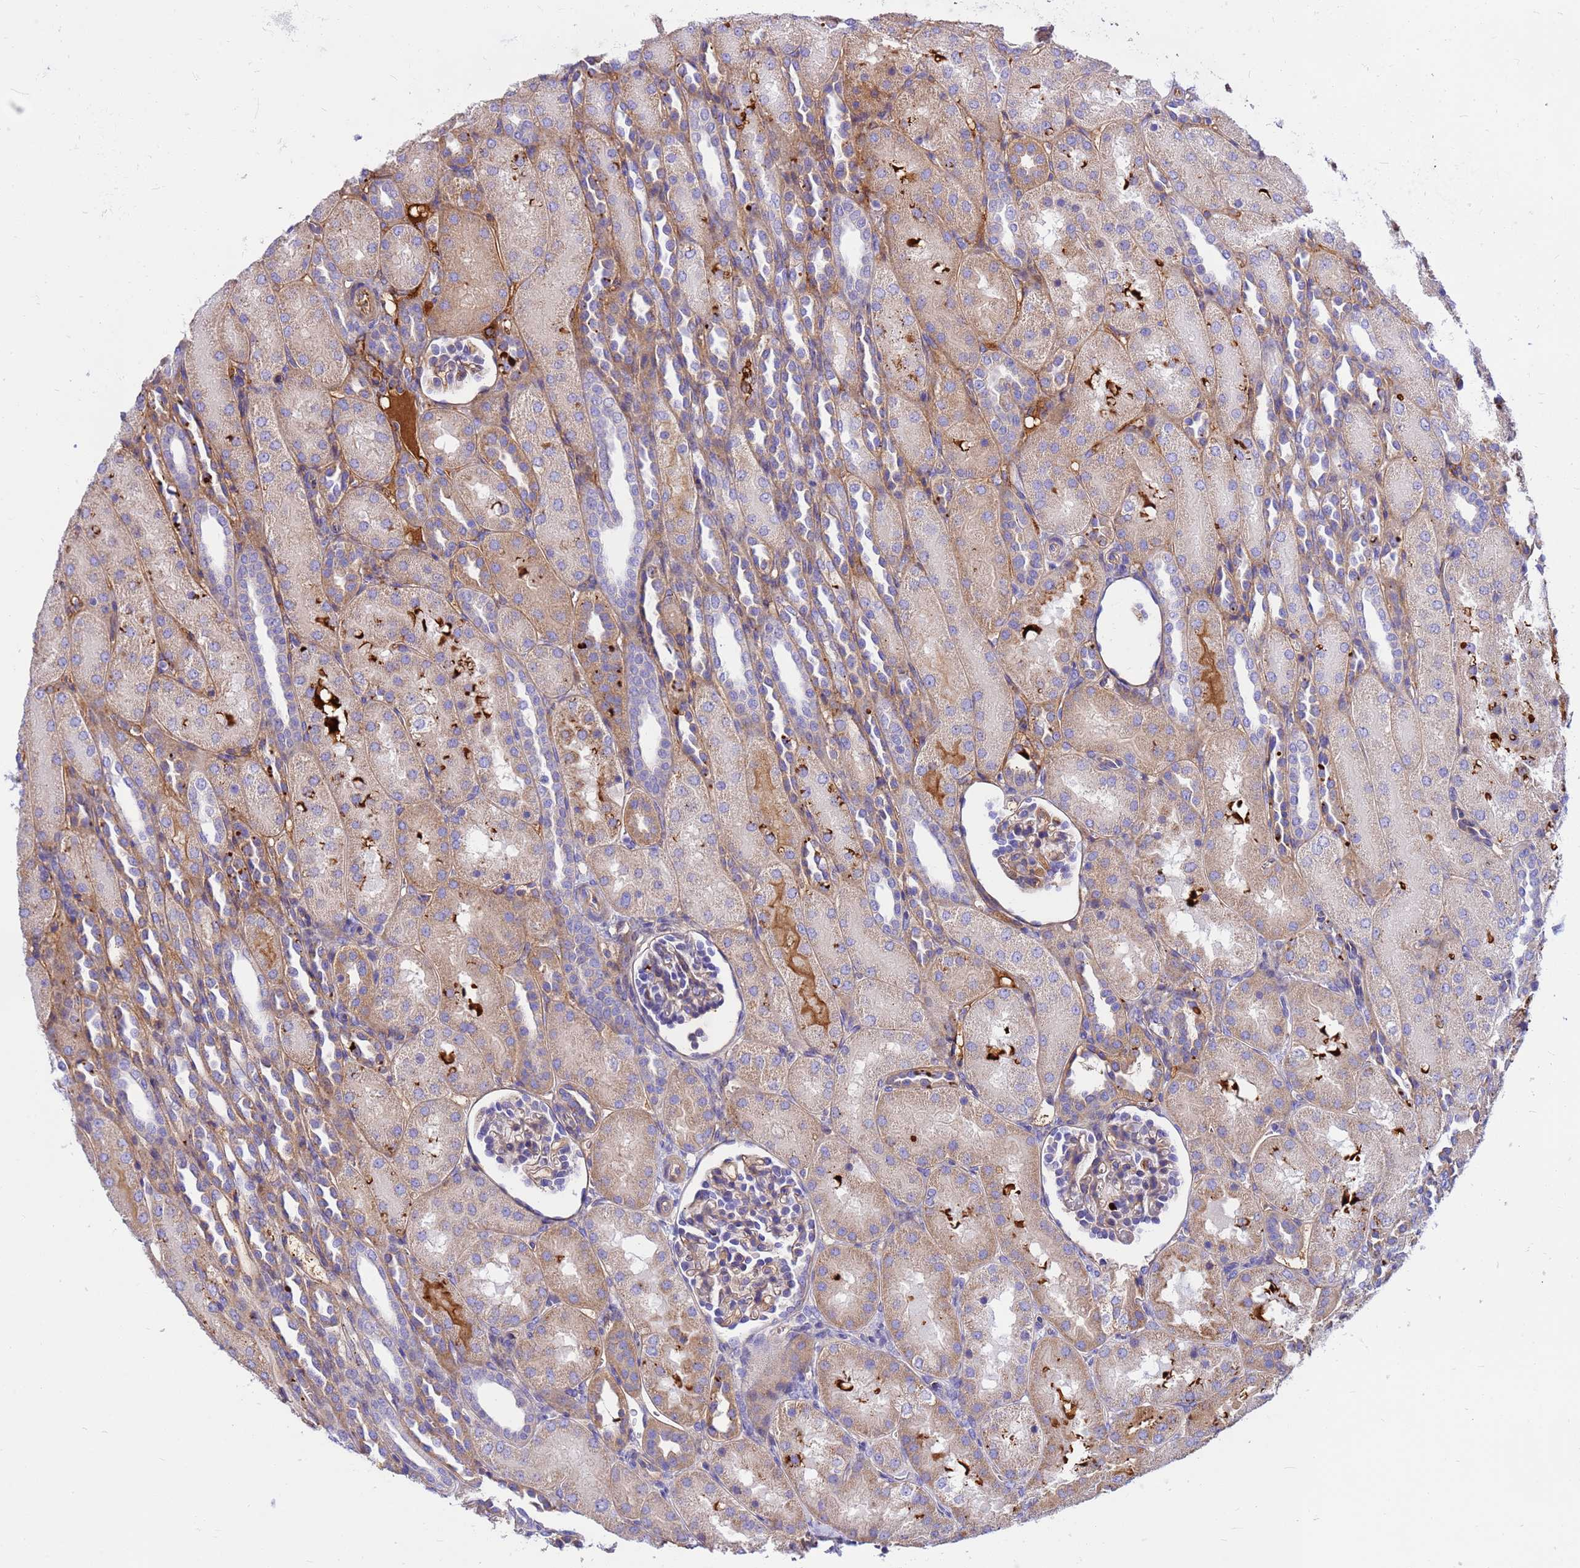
{"staining": {"intensity": "weak", "quantity": ">75%", "location": "cytoplasmic/membranous"}, "tissue": "kidney", "cell_type": "Cells in glomeruli", "image_type": "normal", "snomed": [{"axis": "morphology", "description": "Normal tissue, NOS"}, {"axis": "topography", "description": "Kidney"}], "caption": "Brown immunohistochemical staining in normal human kidney displays weak cytoplasmic/membranous expression in about >75% of cells in glomeruli.", "gene": "CRHBP", "patient": {"sex": "male", "age": 1}}